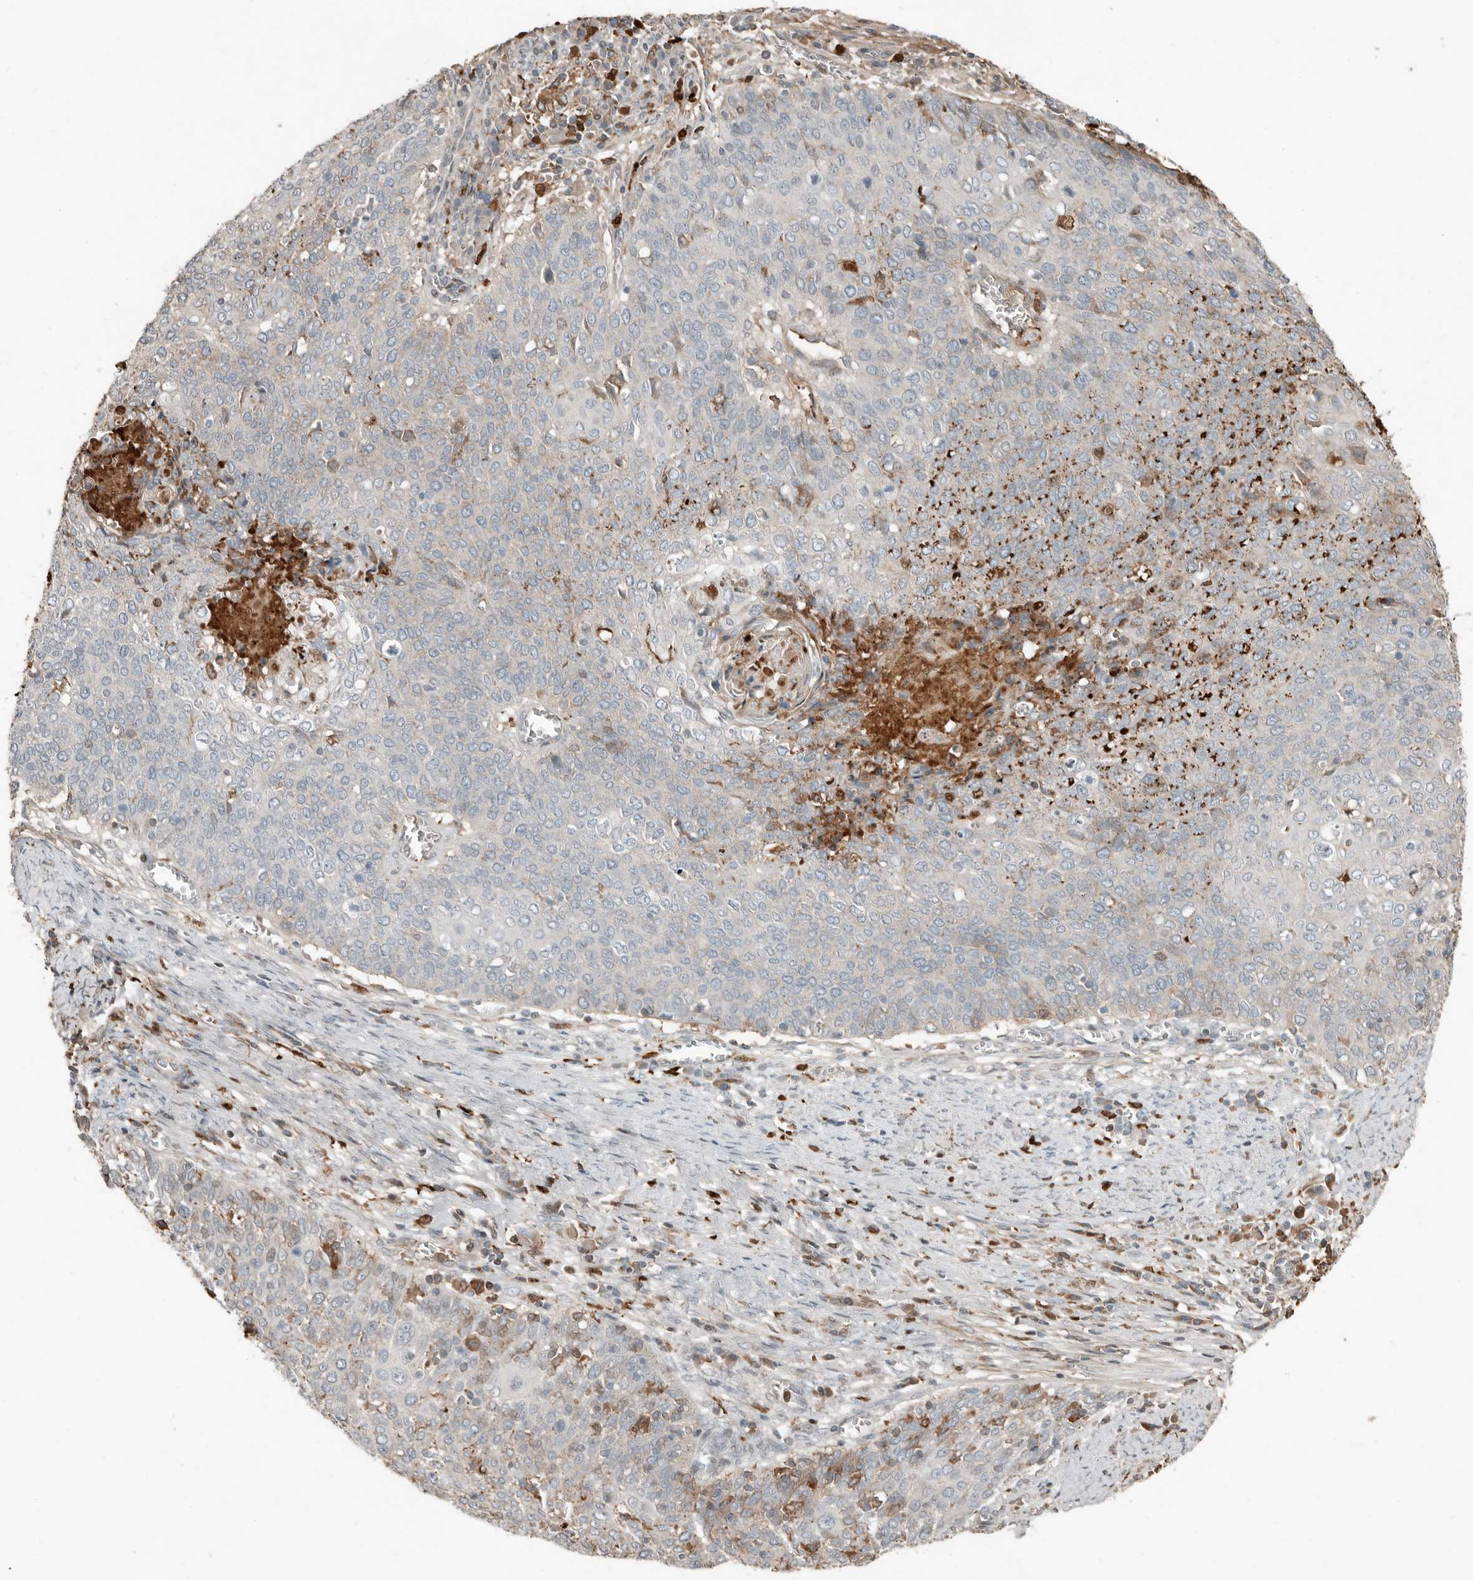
{"staining": {"intensity": "moderate", "quantity": "<25%", "location": "cytoplasmic/membranous"}, "tissue": "cervical cancer", "cell_type": "Tumor cells", "image_type": "cancer", "snomed": [{"axis": "morphology", "description": "Squamous cell carcinoma, NOS"}, {"axis": "topography", "description": "Cervix"}], "caption": "Cervical cancer (squamous cell carcinoma) stained with a brown dye shows moderate cytoplasmic/membranous positive expression in approximately <25% of tumor cells.", "gene": "KLHL38", "patient": {"sex": "female", "age": 39}}